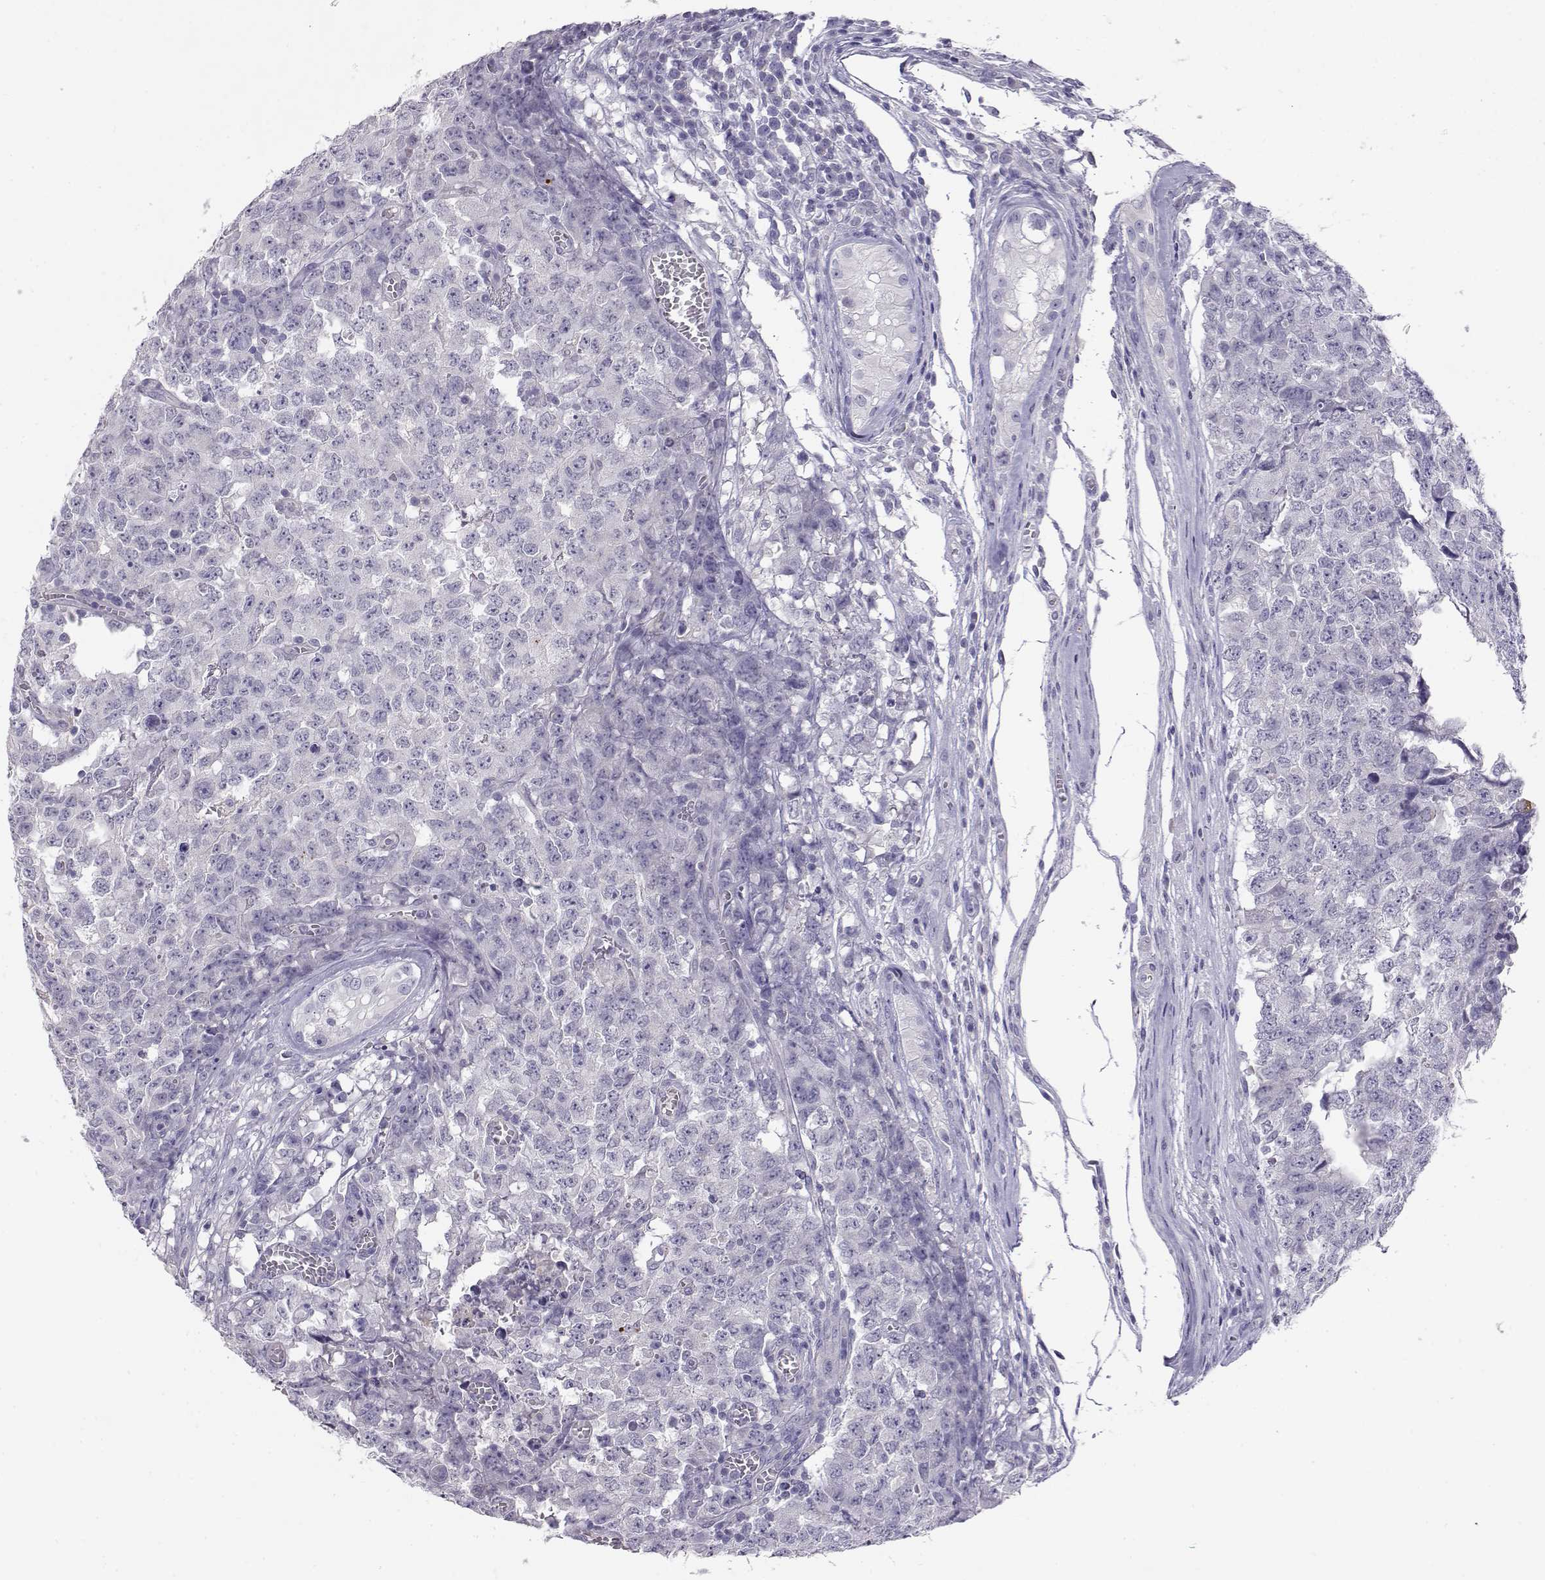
{"staining": {"intensity": "negative", "quantity": "none", "location": "none"}, "tissue": "testis cancer", "cell_type": "Tumor cells", "image_type": "cancer", "snomed": [{"axis": "morphology", "description": "Carcinoma, Embryonal, NOS"}, {"axis": "topography", "description": "Testis"}], "caption": "Immunohistochemistry (IHC) photomicrograph of embryonal carcinoma (testis) stained for a protein (brown), which demonstrates no expression in tumor cells. The staining was performed using DAB to visualize the protein expression in brown, while the nuclei were stained in blue with hematoxylin (Magnification: 20x).", "gene": "ENDOU", "patient": {"sex": "male", "age": 23}}